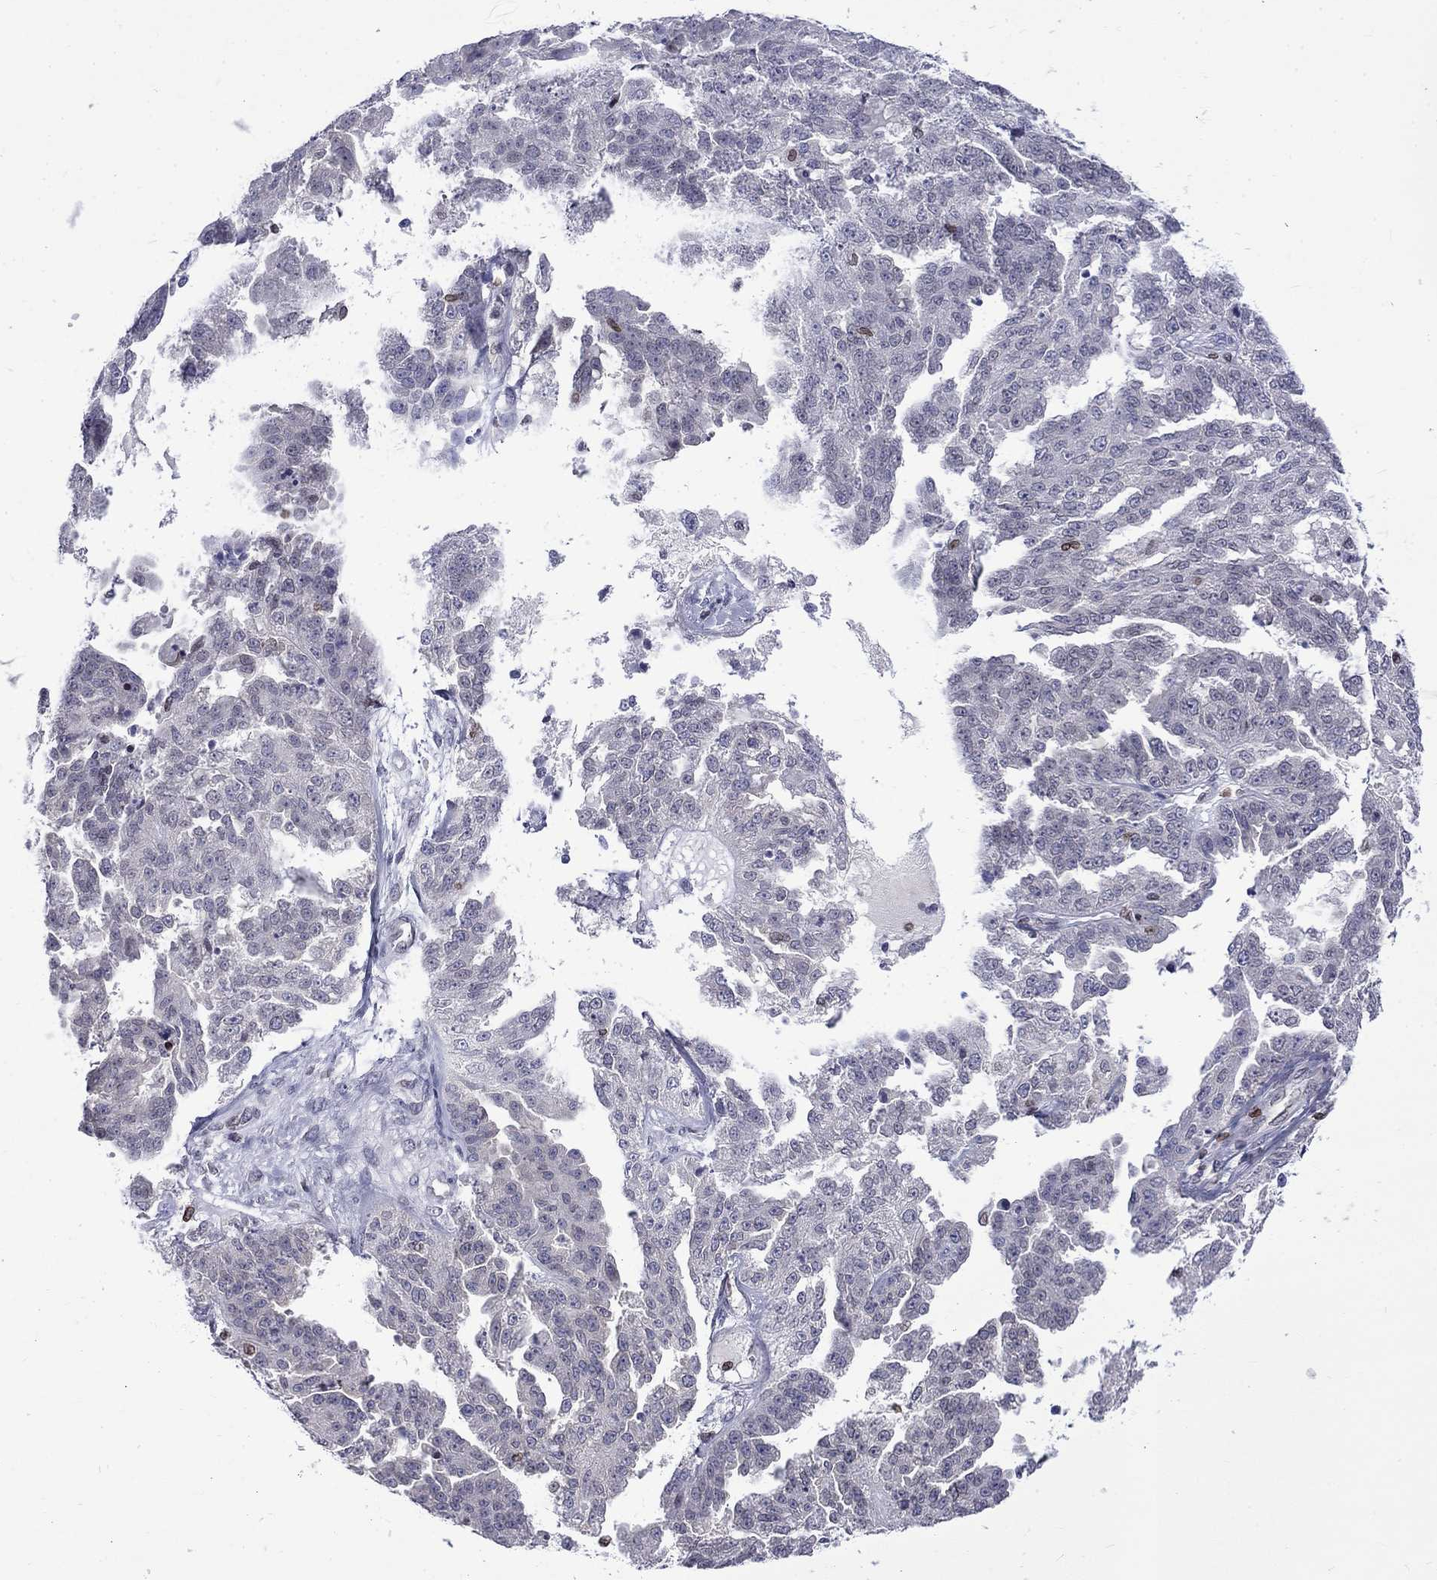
{"staining": {"intensity": "negative", "quantity": "none", "location": "none"}, "tissue": "ovarian cancer", "cell_type": "Tumor cells", "image_type": "cancer", "snomed": [{"axis": "morphology", "description": "Cystadenocarcinoma, serous, NOS"}, {"axis": "topography", "description": "Ovary"}], "caption": "Tumor cells are negative for protein expression in human ovarian cancer.", "gene": "SLA", "patient": {"sex": "female", "age": 58}}